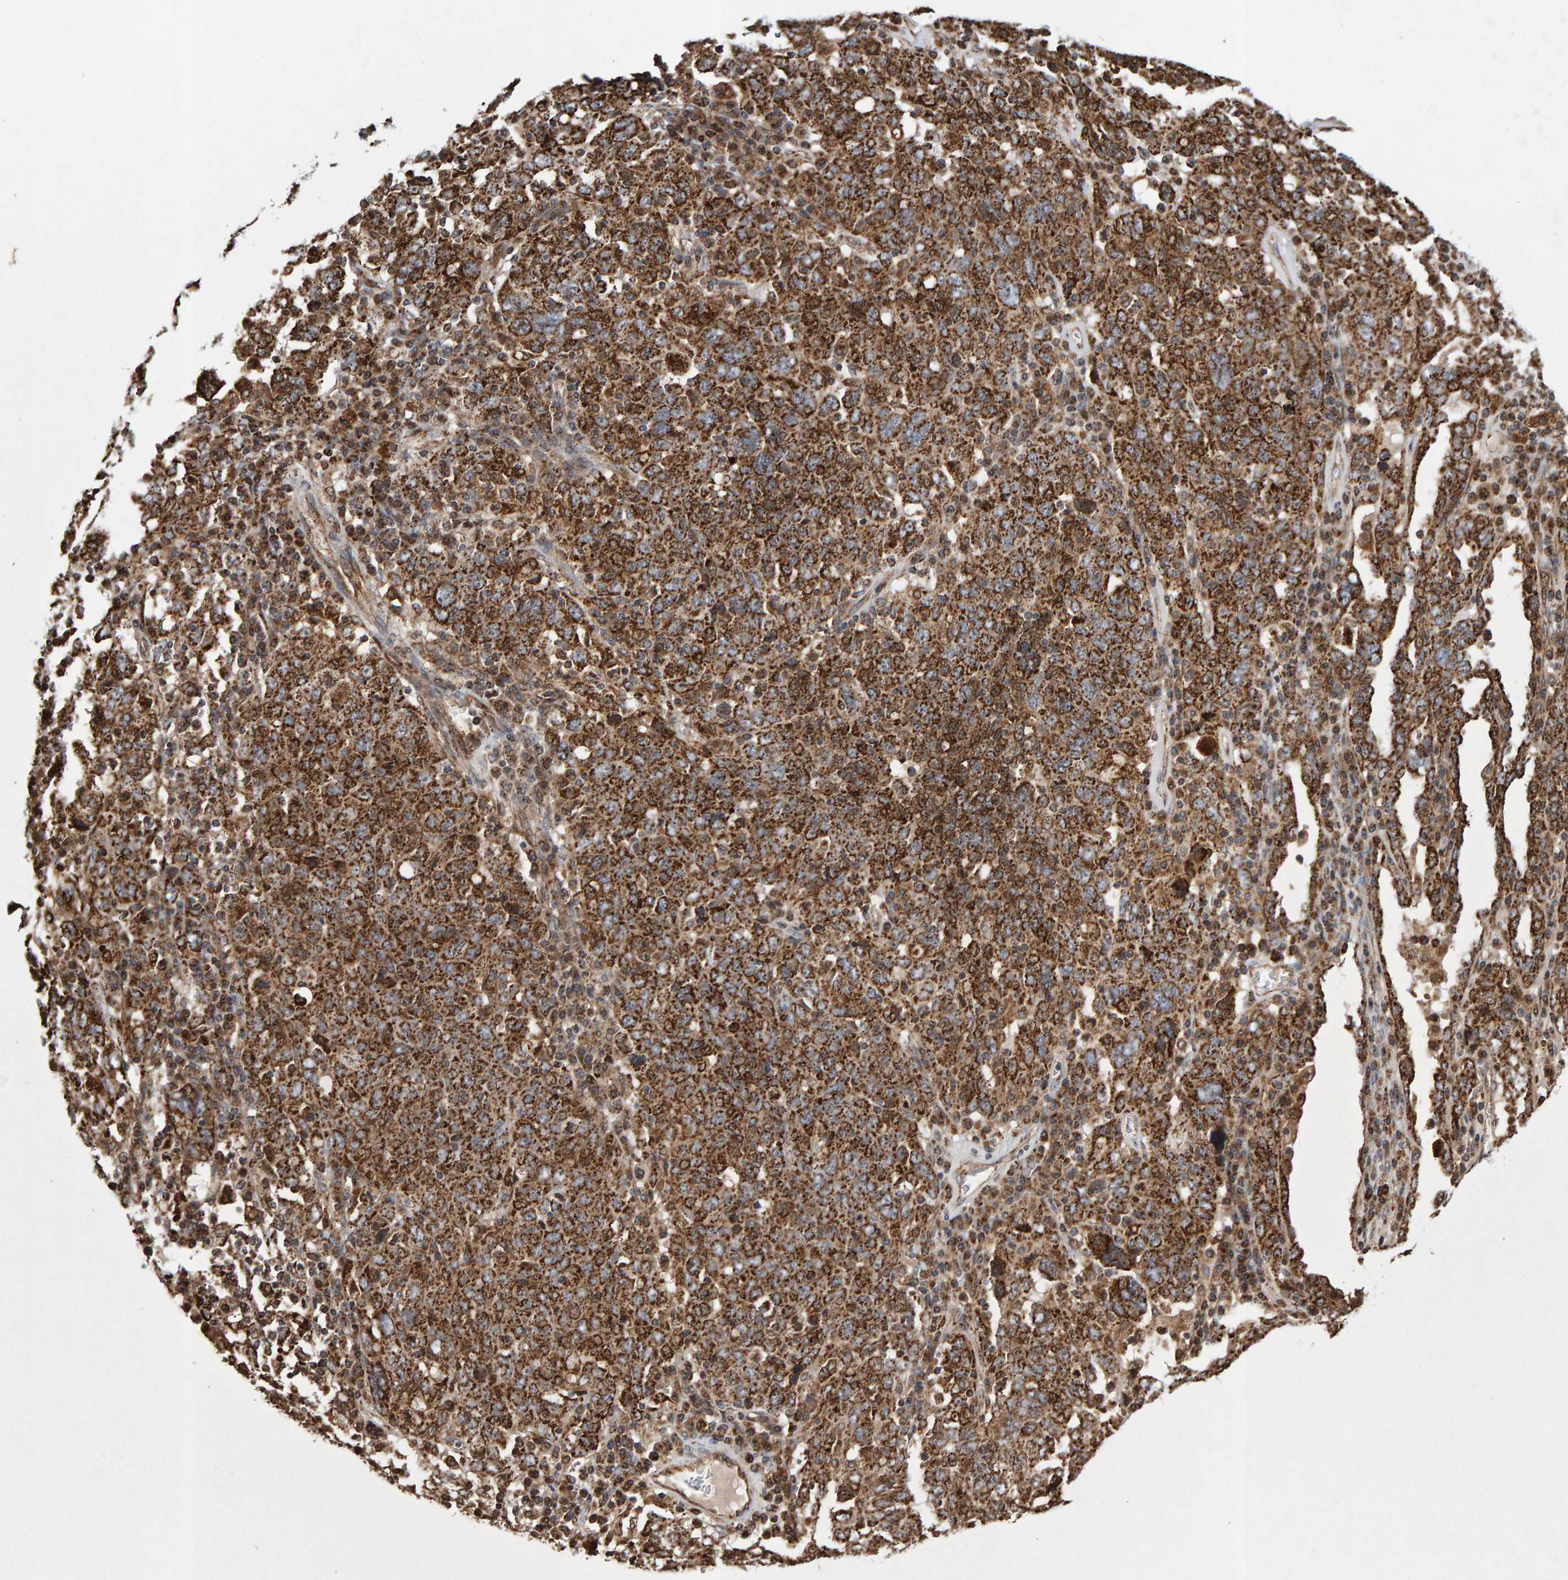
{"staining": {"intensity": "strong", "quantity": ">75%", "location": "cytoplasmic/membranous"}, "tissue": "ovarian cancer", "cell_type": "Tumor cells", "image_type": "cancer", "snomed": [{"axis": "morphology", "description": "Carcinoma, endometroid"}, {"axis": "topography", "description": "Ovary"}], "caption": "Immunohistochemistry (IHC) (DAB) staining of endometroid carcinoma (ovarian) displays strong cytoplasmic/membranous protein expression in approximately >75% of tumor cells.", "gene": "PECR", "patient": {"sex": "female", "age": 62}}